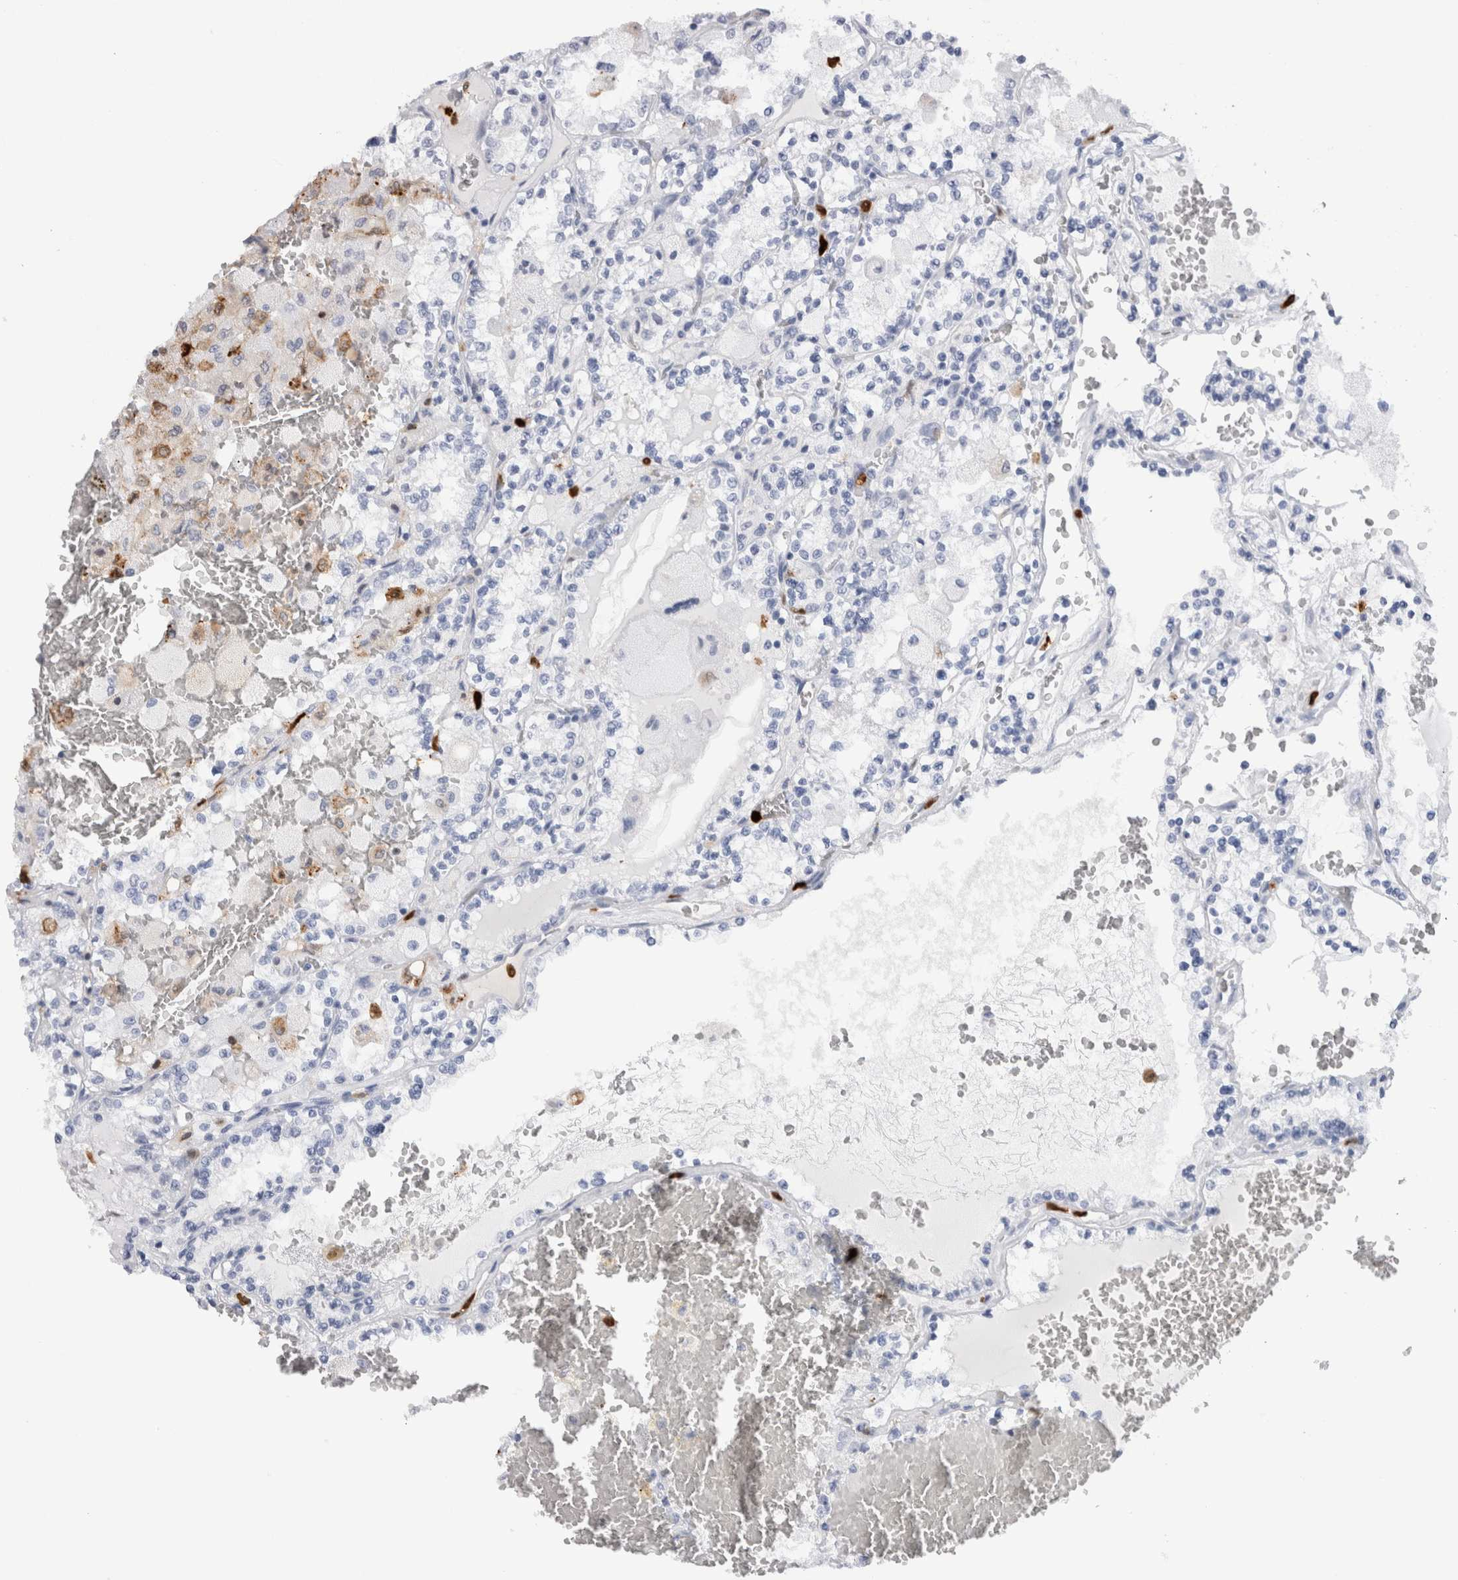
{"staining": {"intensity": "negative", "quantity": "none", "location": "none"}, "tissue": "renal cancer", "cell_type": "Tumor cells", "image_type": "cancer", "snomed": [{"axis": "morphology", "description": "Adenocarcinoma, NOS"}, {"axis": "topography", "description": "Kidney"}], "caption": "A photomicrograph of renal adenocarcinoma stained for a protein reveals no brown staining in tumor cells. (DAB immunohistochemistry, high magnification).", "gene": "S100A8", "patient": {"sex": "female", "age": 56}}